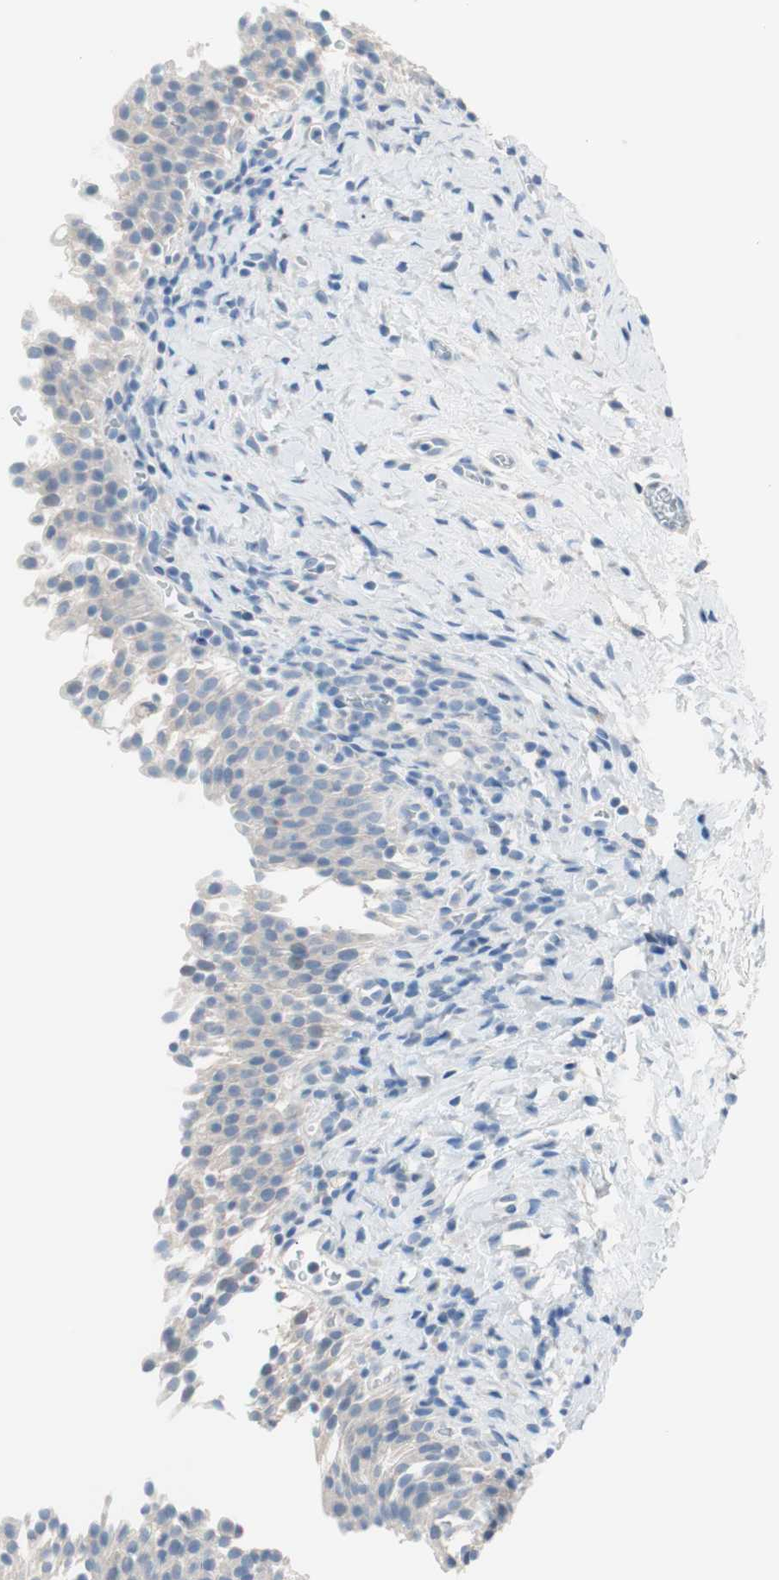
{"staining": {"intensity": "negative", "quantity": "none", "location": "none"}, "tissue": "urinary bladder", "cell_type": "Urothelial cells", "image_type": "normal", "snomed": [{"axis": "morphology", "description": "Normal tissue, NOS"}, {"axis": "topography", "description": "Urinary bladder"}], "caption": "A high-resolution histopathology image shows immunohistochemistry (IHC) staining of unremarkable urinary bladder, which reveals no significant positivity in urothelial cells.", "gene": "VIL1", "patient": {"sex": "male", "age": 51}}